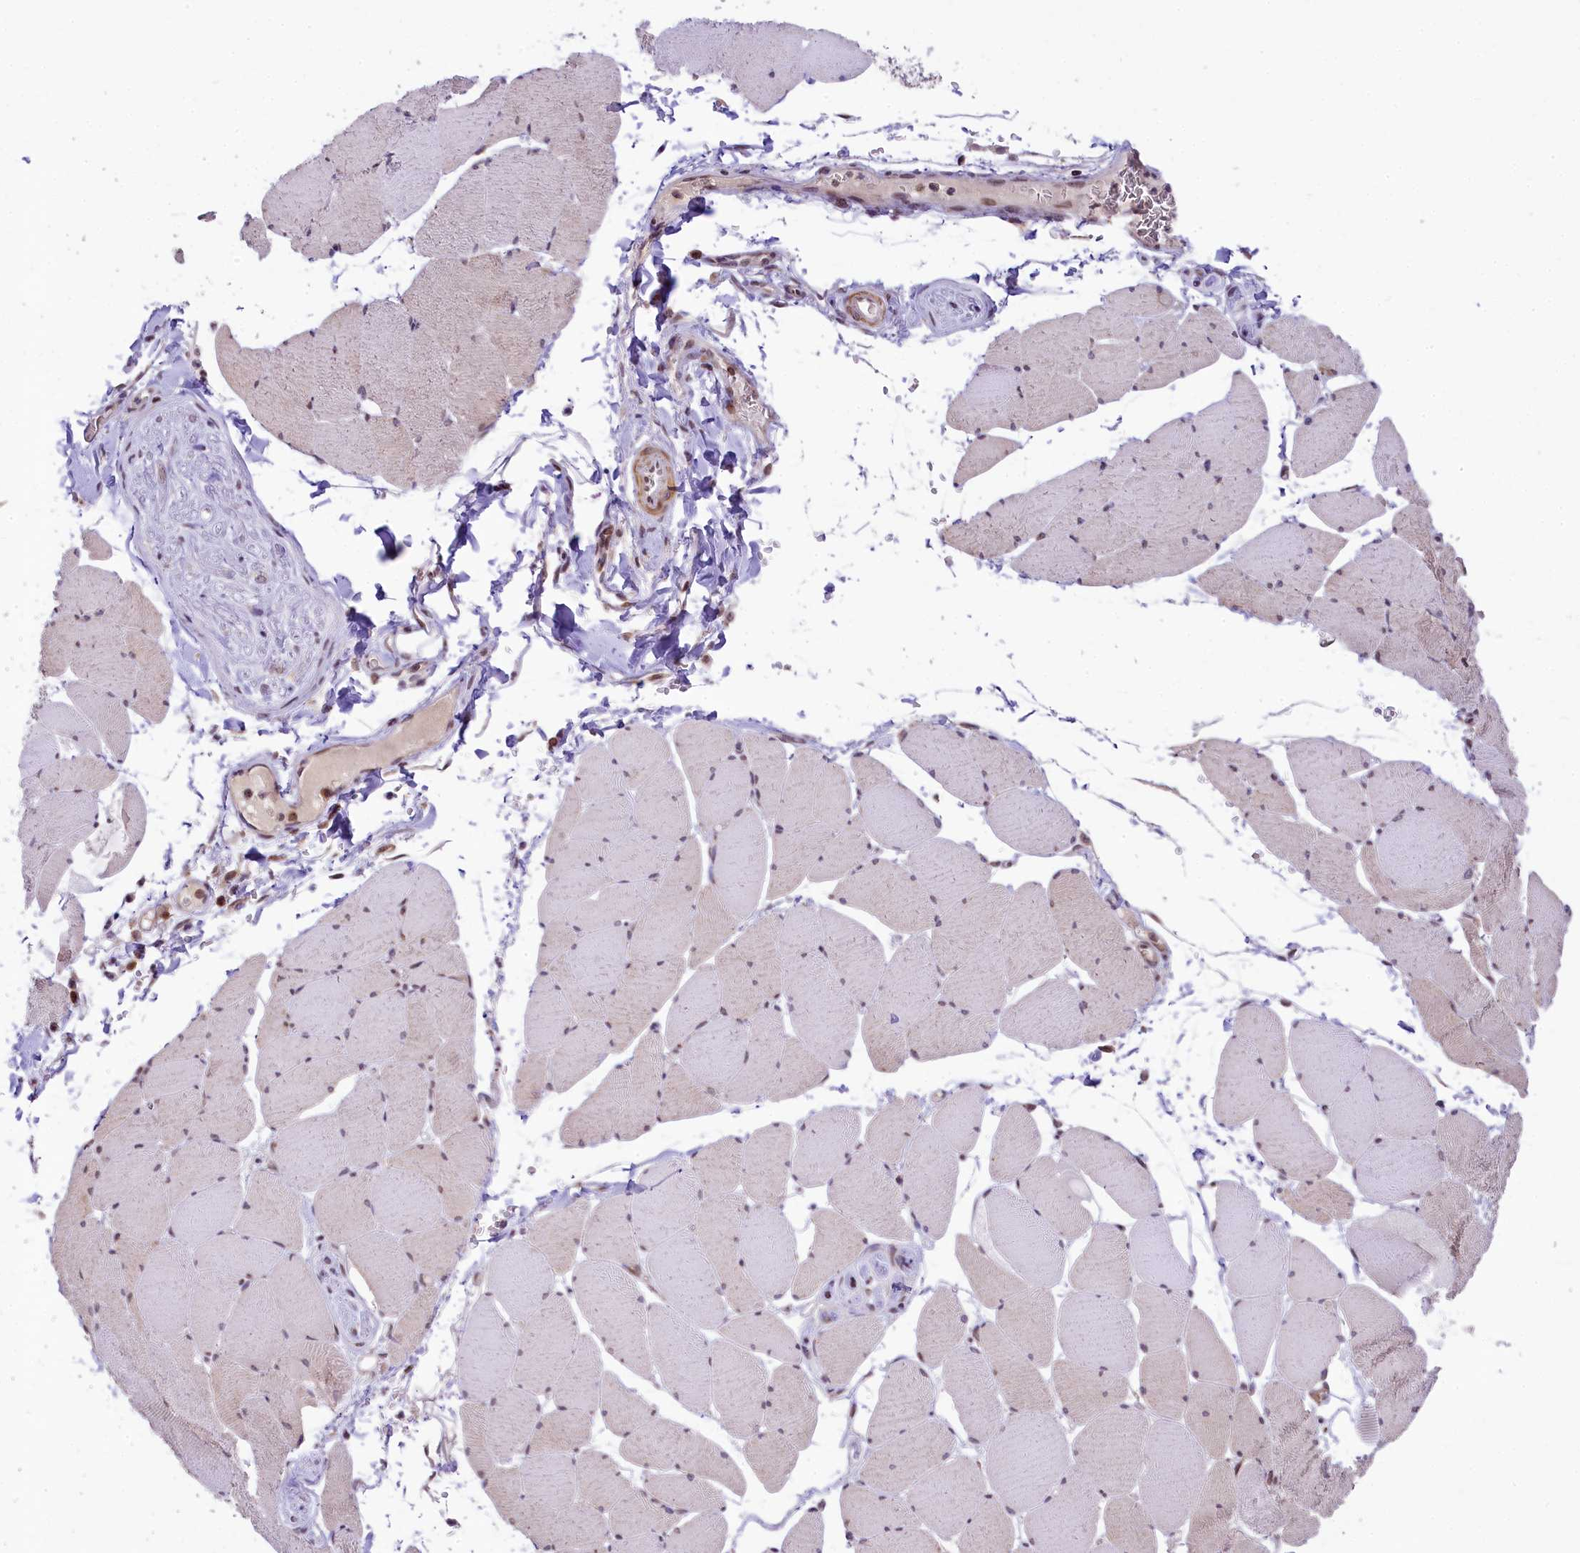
{"staining": {"intensity": "negative", "quantity": "none", "location": "none"}, "tissue": "skeletal muscle", "cell_type": "Myocytes", "image_type": "normal", "snomed": [{"axis": "morphology", "description": "Normal tissue, NOS"}, {"axis": "topography", "description": "Skeletal muscle"}, {"axis": "topography", "description": "Head-Neck"}], "caption": "Immunohistochemistry photomicrograph of benign skeletal muscle stained for a protein (brown), which exhibits no positivity in myocytes.", "gene": "RBBP8", "patient": {"sex": "male", "age": 66}}